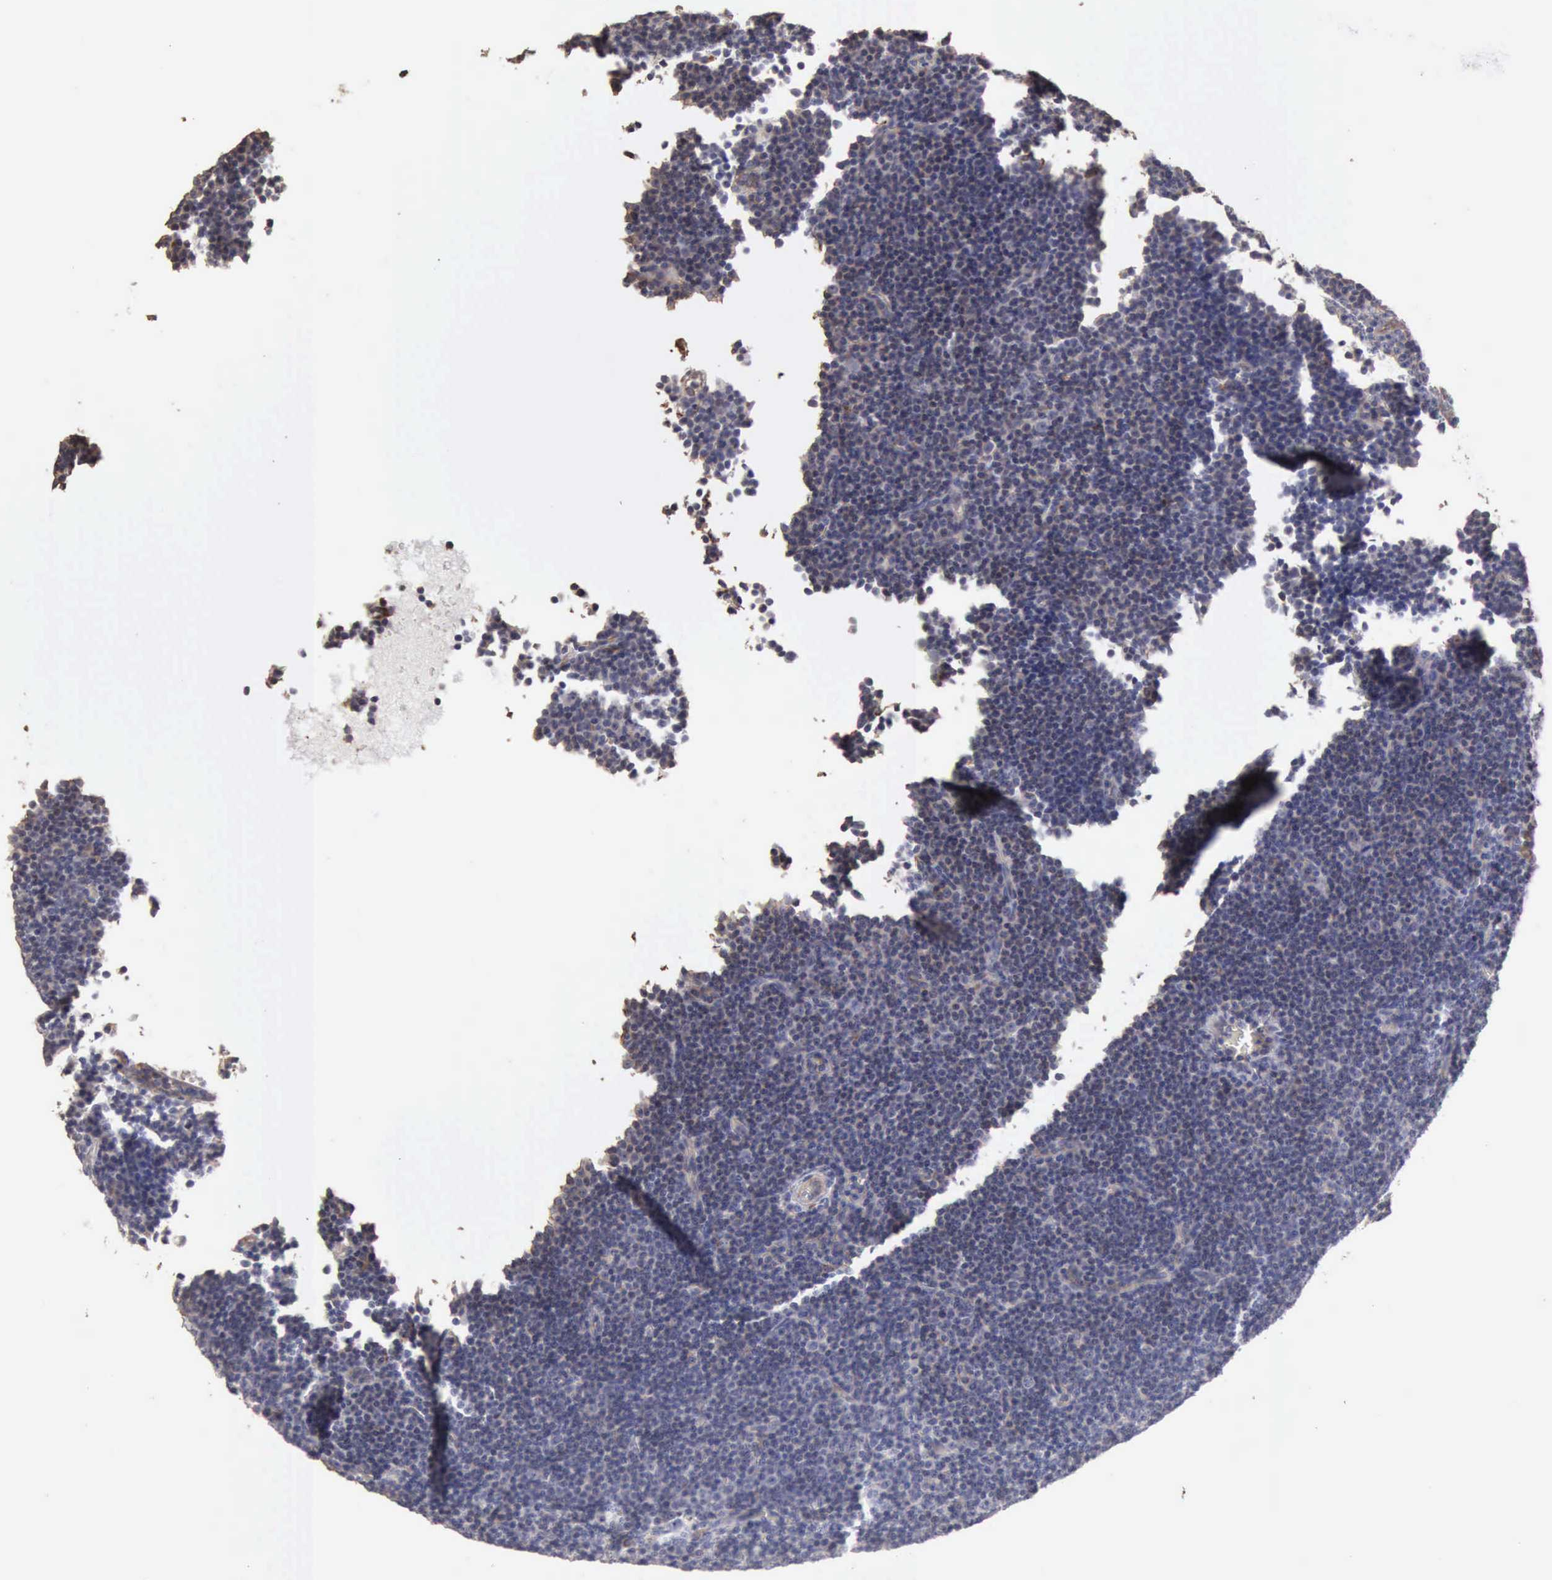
{"staining": {"intensity": "negative", "quantity": "none", "location": "none"}, "tissue": "lymphoma", "cell_type": "Tumor cells", "image_type": "cancer", "snomed": [{"axis": "morphology", "description": "Malignant lymphoma, non-Hodgkin's type, Low grade"}, {"axis": "topography", "description": "Lymph node"}], "caption": "A photomicrograph of human low-grade malignant lymphoma, non-Hodgkin's type is negative for staining in tumor cells.", "gene": "GPR101", "patient": {"sex": "male", "age": 57}}